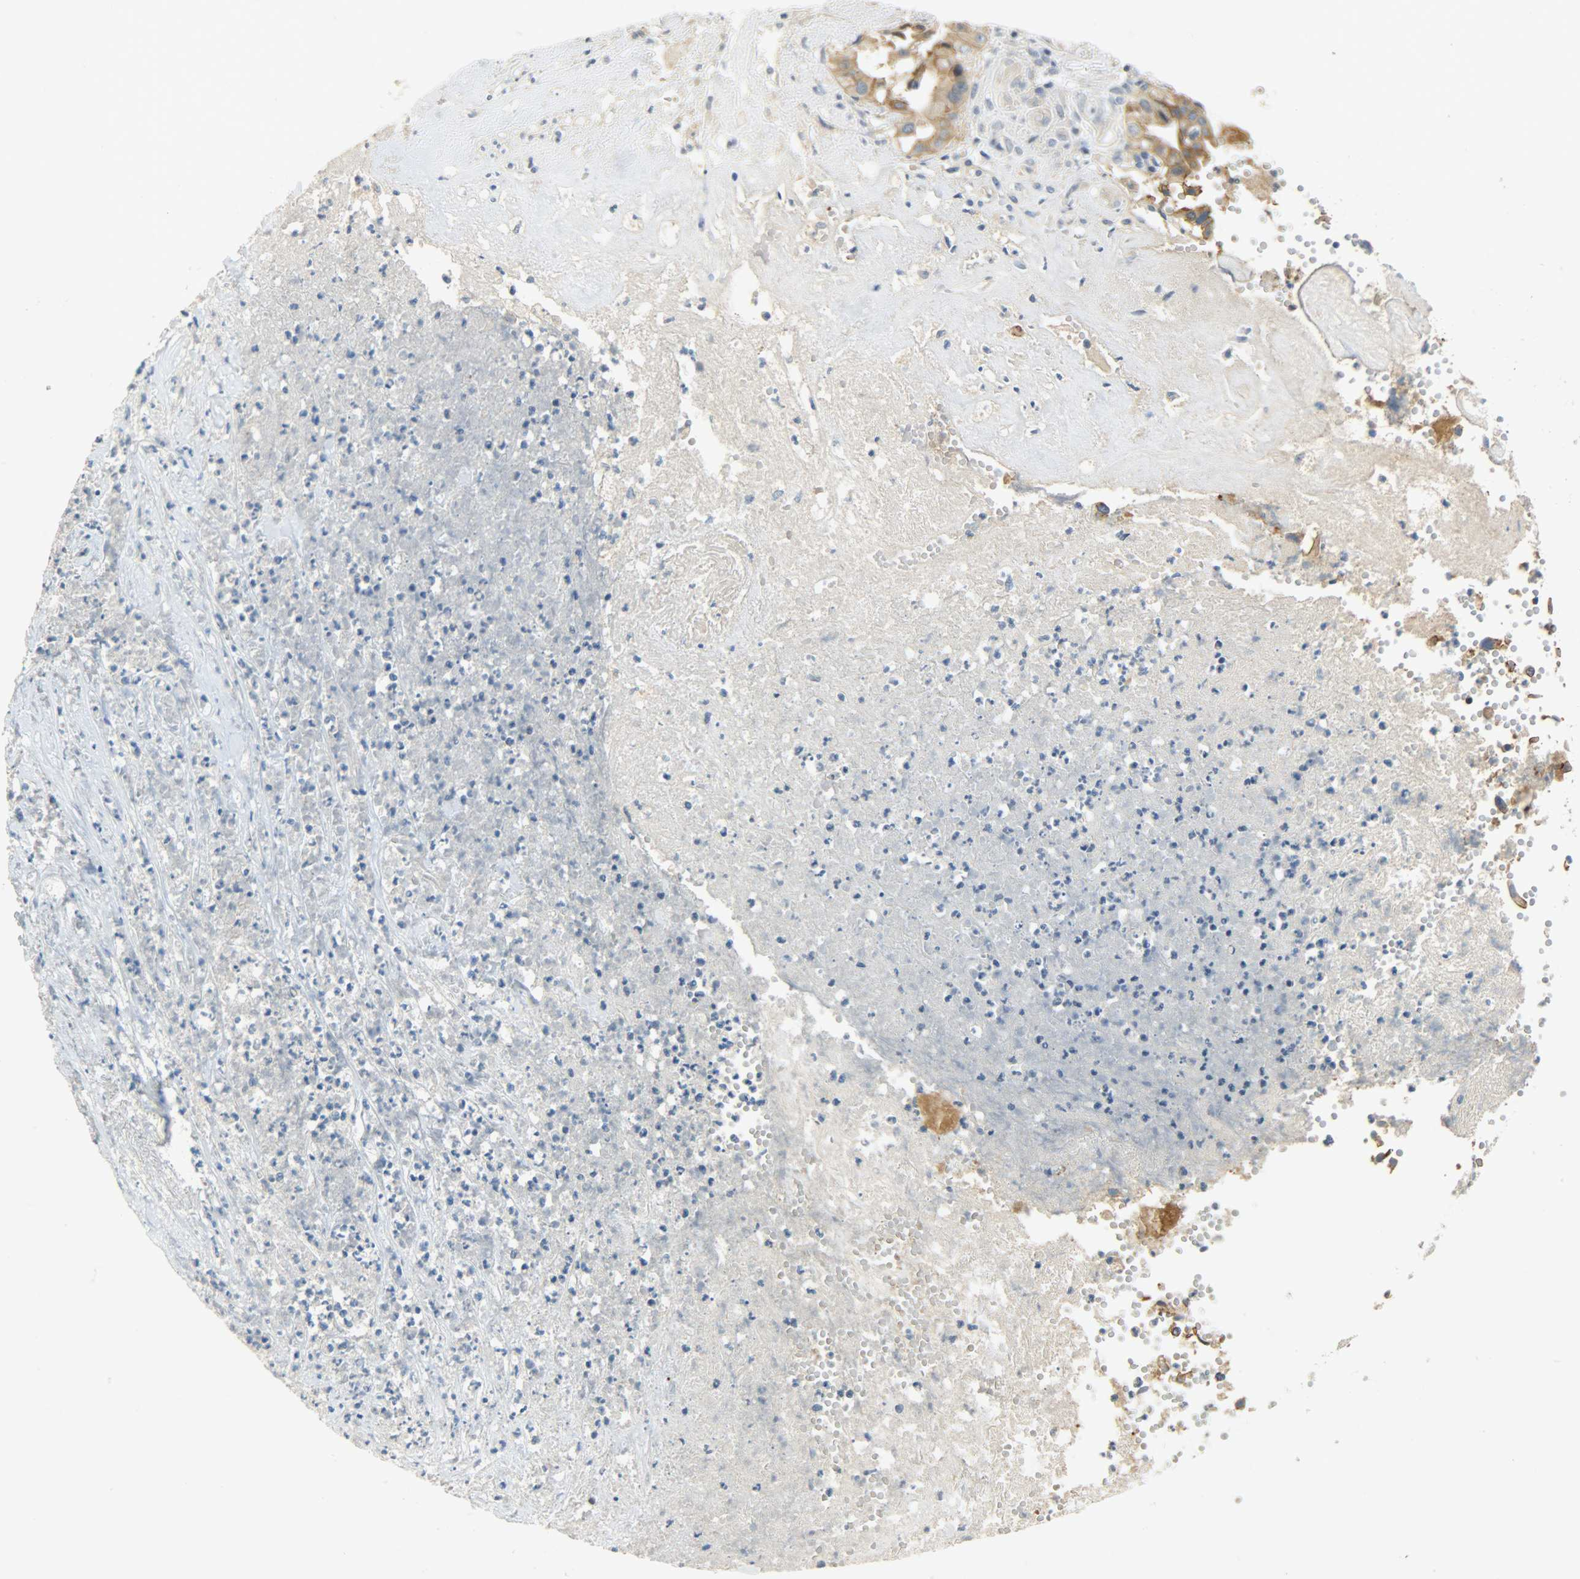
{"staining": {"intensity": "strong", "quantity": ">75%", "location": "cytoplasmic/membranous"}, "tissue": "liver cancer", "cell_type": "Tumor cells", "image_type": "cancer", "snomed": [{"axis": "morphology", "description": "Cholangiocarcinoma"}, {"axis": "topography", "description": "Liver"}], "caption": "Liver cancer (cholangiocarcinoma) was stained to show a protein in brown. There is high levels of strong cytoplasmic/membranous expression in approximately >75% of tumor cells. (brown staining indicates protein expression, while blue staining denotes nuclei).", "gene": "DSG2", "patient": {"sex": "female", "age": 61}}